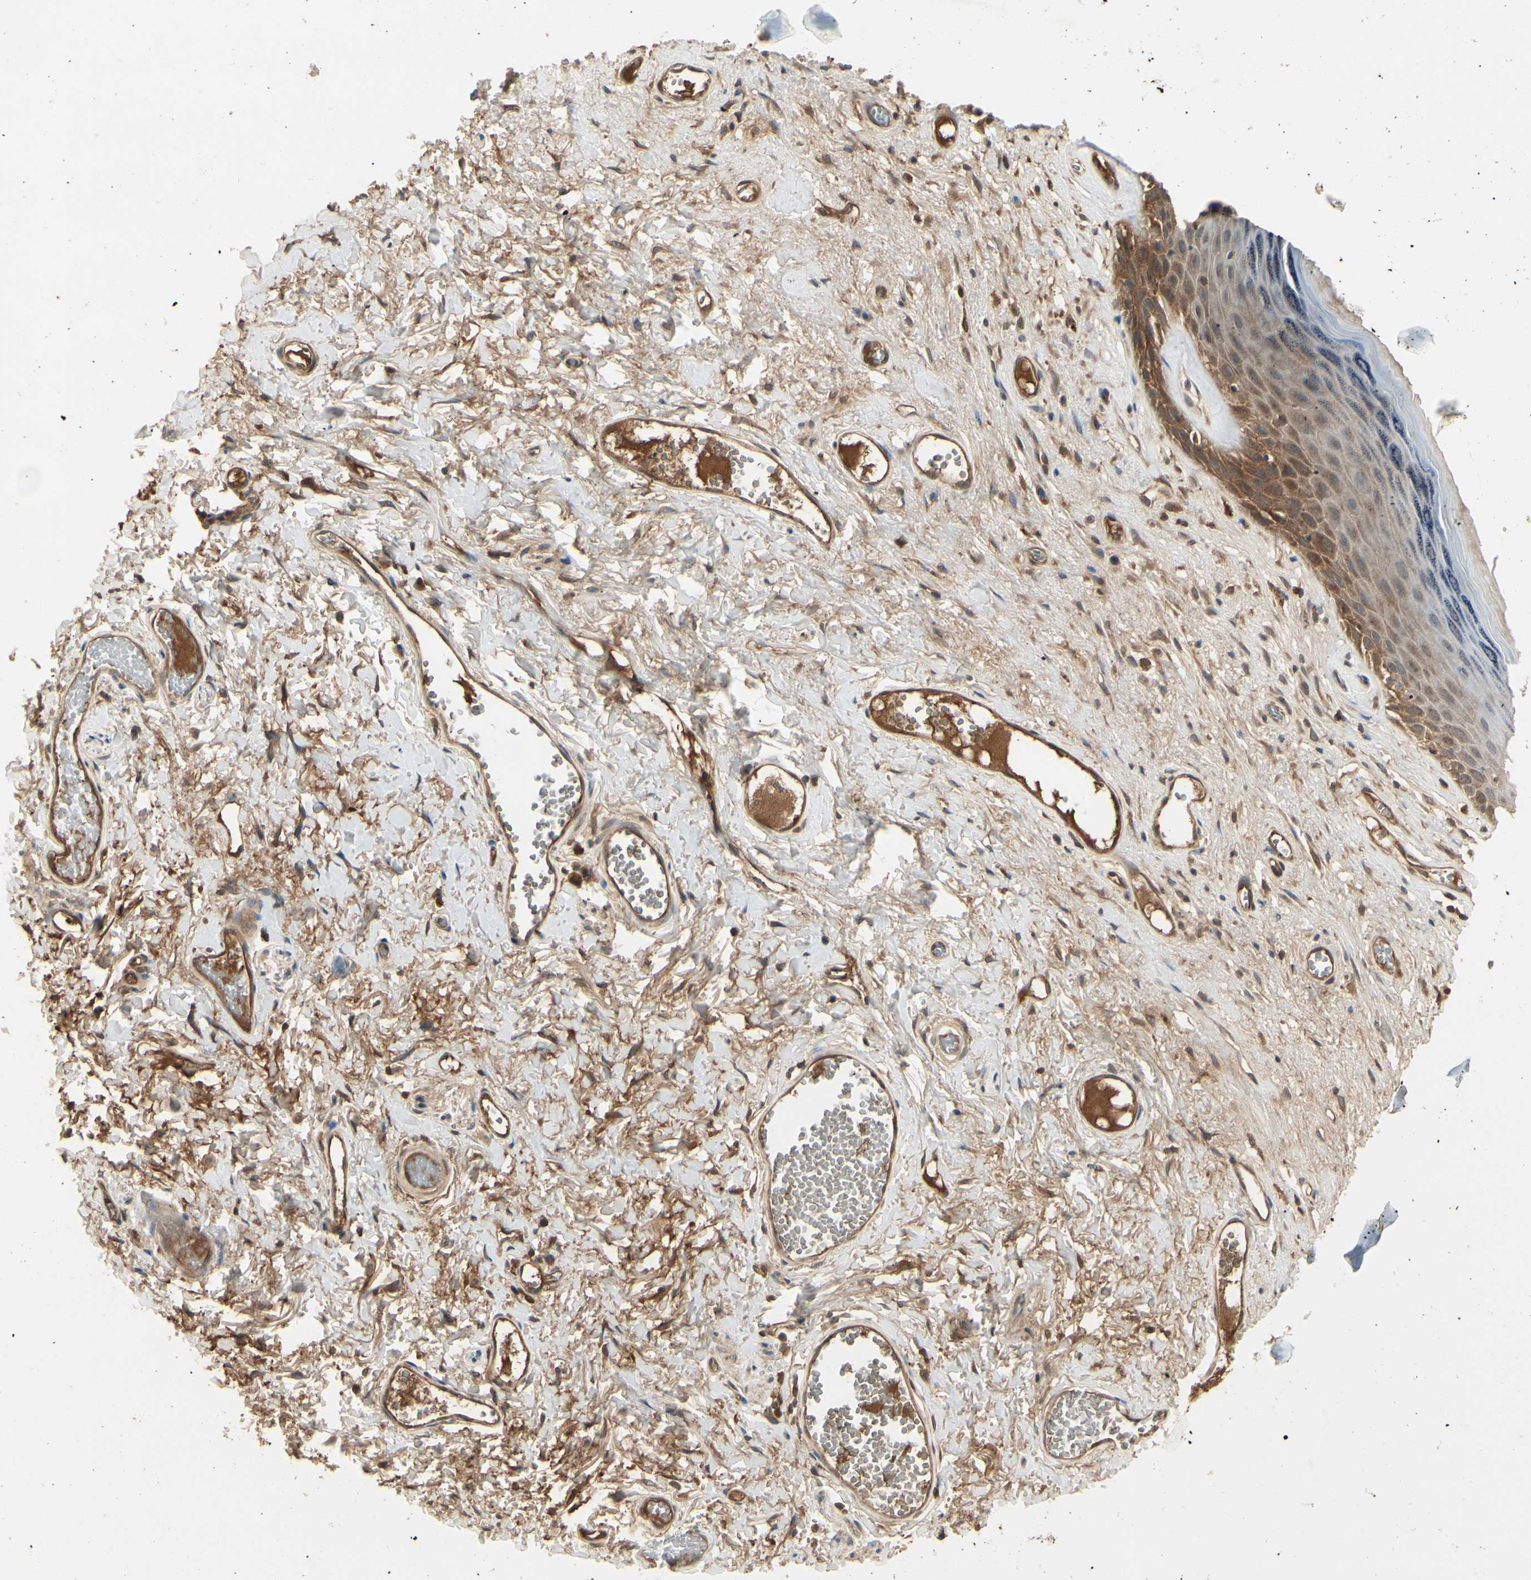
{"staining": {"intensity": "strong", "quantity": ">75%", "location": "cytoplasmic/membranous"}, "tissue": "skin", "cell_type": "Epidermal cells", "image_type": "normal", "snomed": [{"axis": "morphology", "description": "Normal tissue, NOS"}, {"axis": "morphology", "description": "Inflammation, NOS"}, {"axis": "topography", "description": "Vulva"}], "caption": "The photomicrograph reveals staining of benign skin, revealing strong cytoplasmic/membranous protein expression (brown color) within epidermal cells.", "gene": "RNF14", "patient": {"sex": "female", "age": 84}}